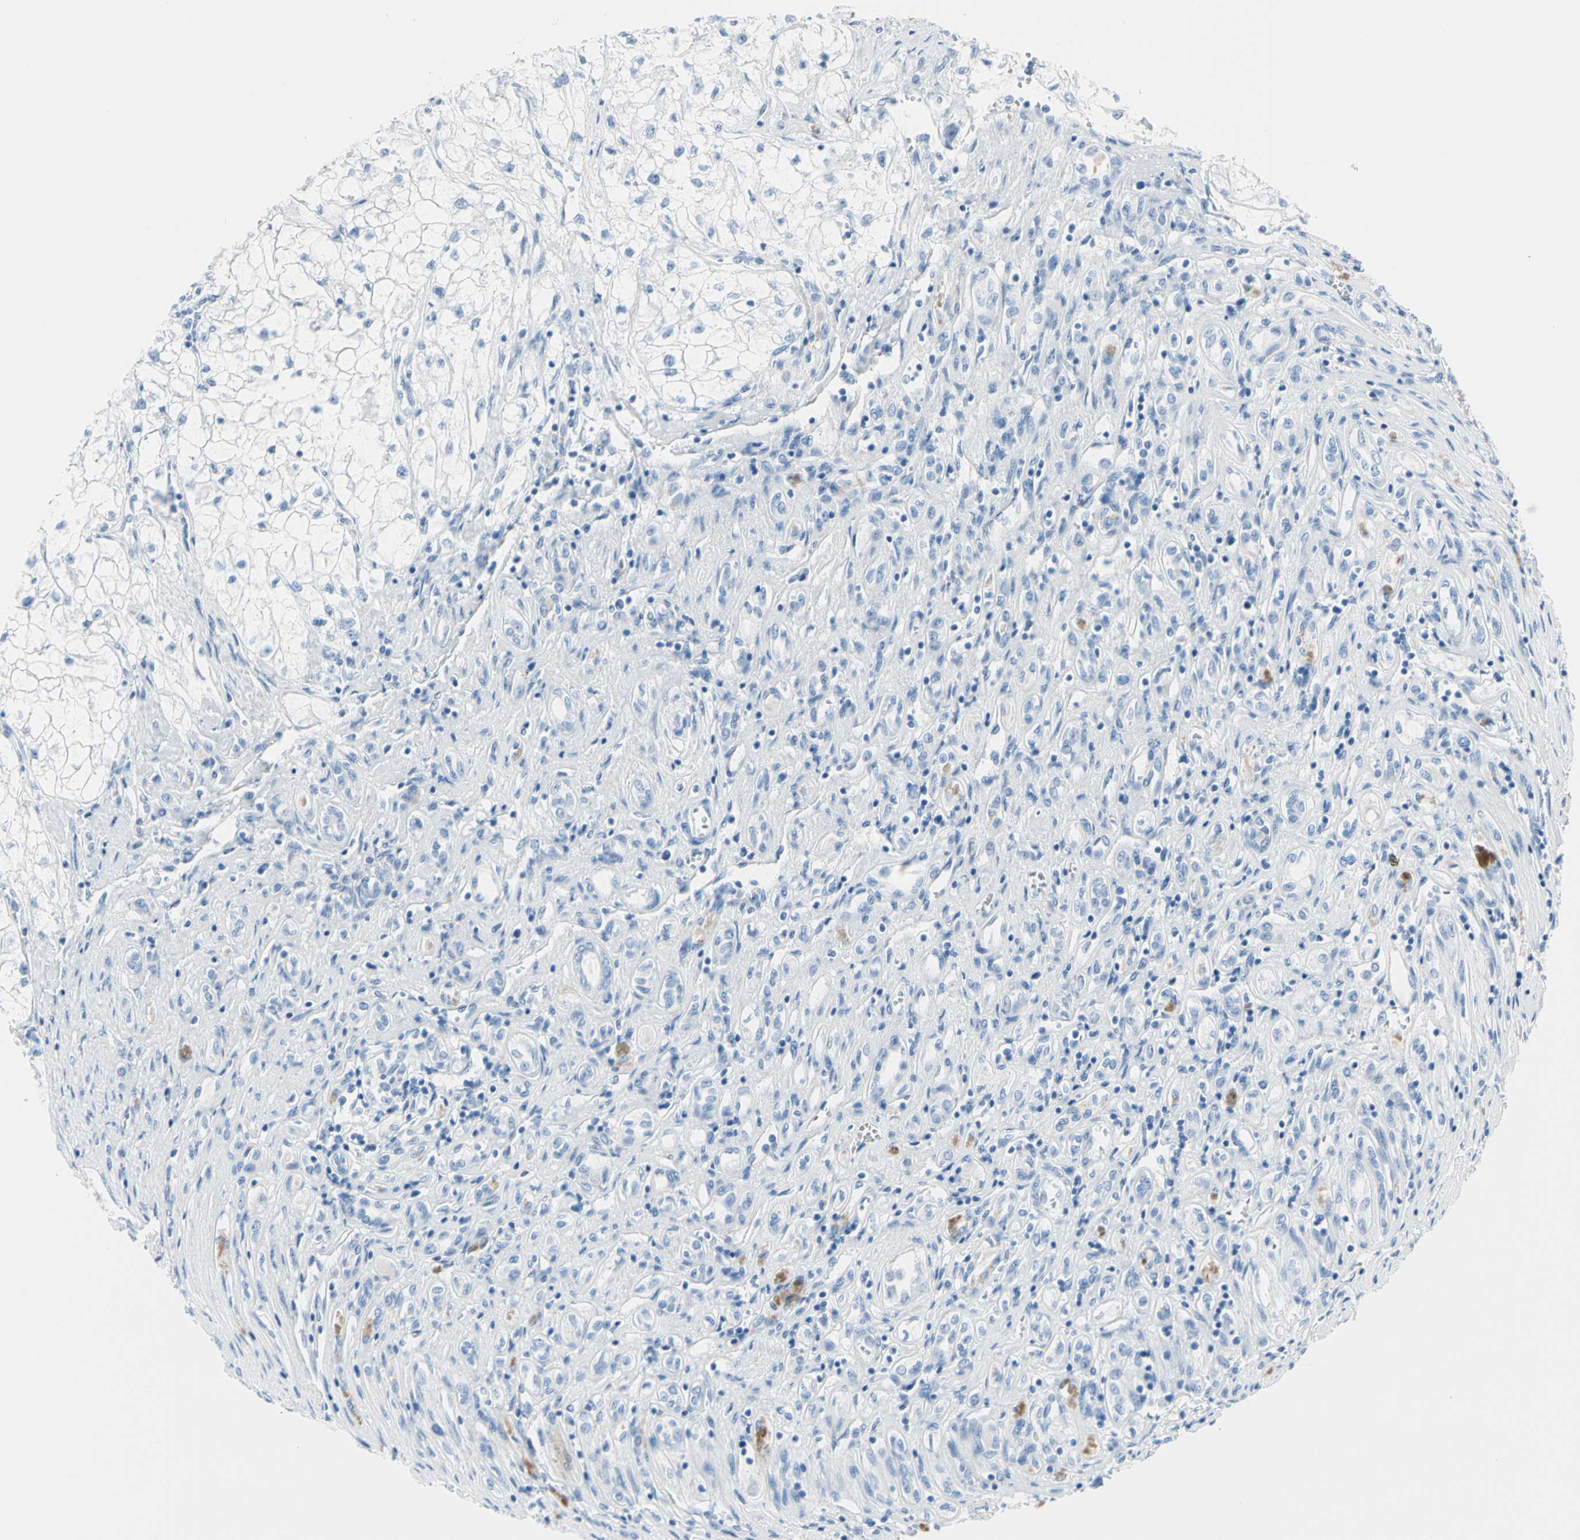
{"staining": {"intensity": "negative", "quantity": "none", "location": "none"}, "tissue": "renal cancer", "cell_type": "Tumor cells", "image_type": "cancer", "snomed": [{"axis": "morphology", "description": "Adenocarcinoma, NOS"}, {"axis": "topography", "description": "Kidney"}], "caption": "Human renal cancer (adenocarcinoma) stained for a protein using IHC demonstrates no staining in tumor cells.", "gene": "TPO", "patient": {"sex": "female", "age": 70}}